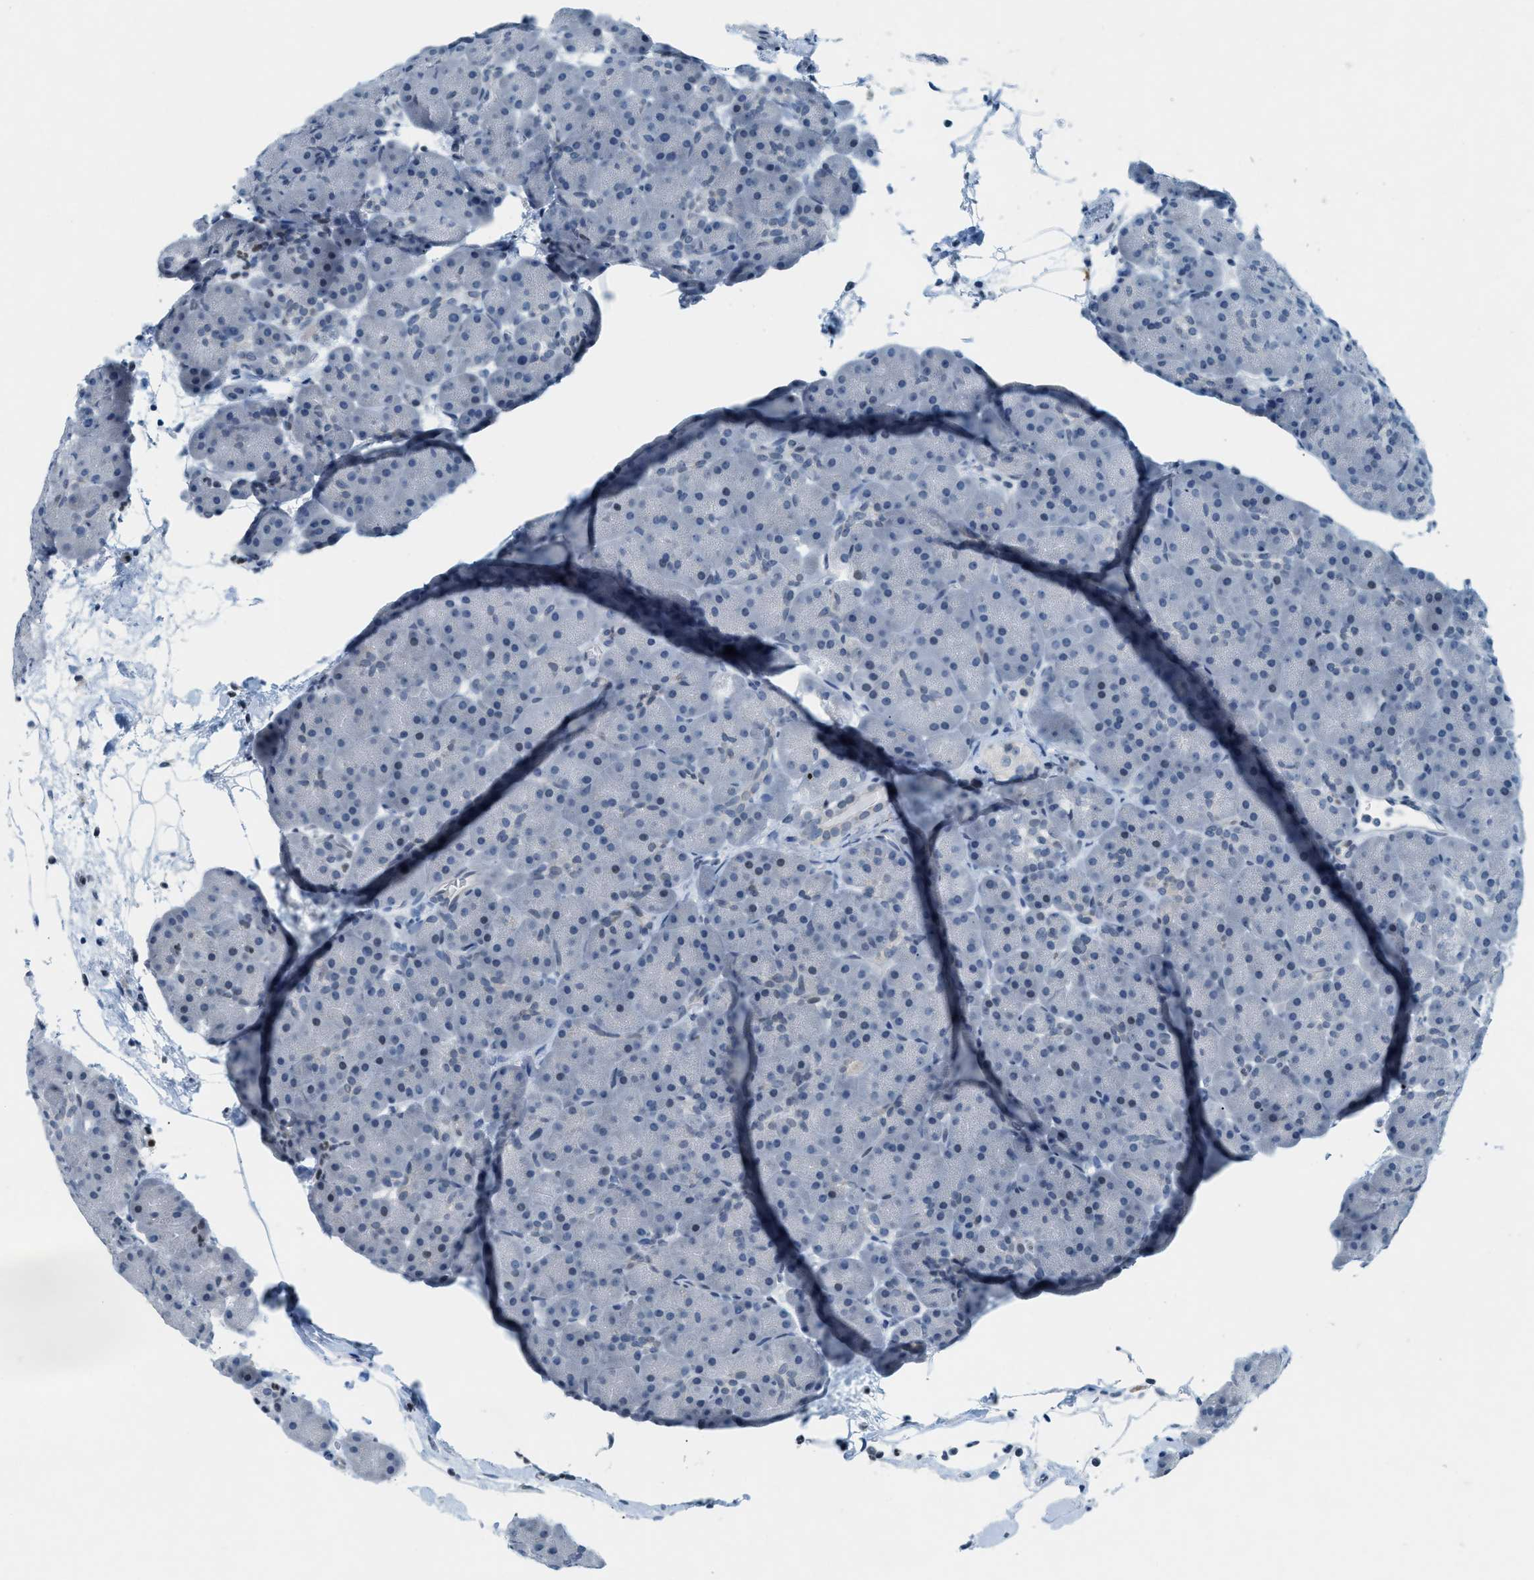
{"staining": {"intensity": "weak", "quantity": "<25%", "location": "nuclear"}, "tissue": "pancreas", "cell_type": "Exocrine glandular cells", "image_type": "normal", "snomed": [{"axis": "morphology", "description": "Normal tissue, NOS"}, {"axis": "topography", "description": "Pancreas"}], "caption": "High magnification brightfield microscopy of benign pancreas stained with DAB (brown) and counterstained with hematoxylin (blue): exocrine glandular cells show no significant positivity.", "gene": "UVRAG", "patient": {"sex": "male", "age": 66}}